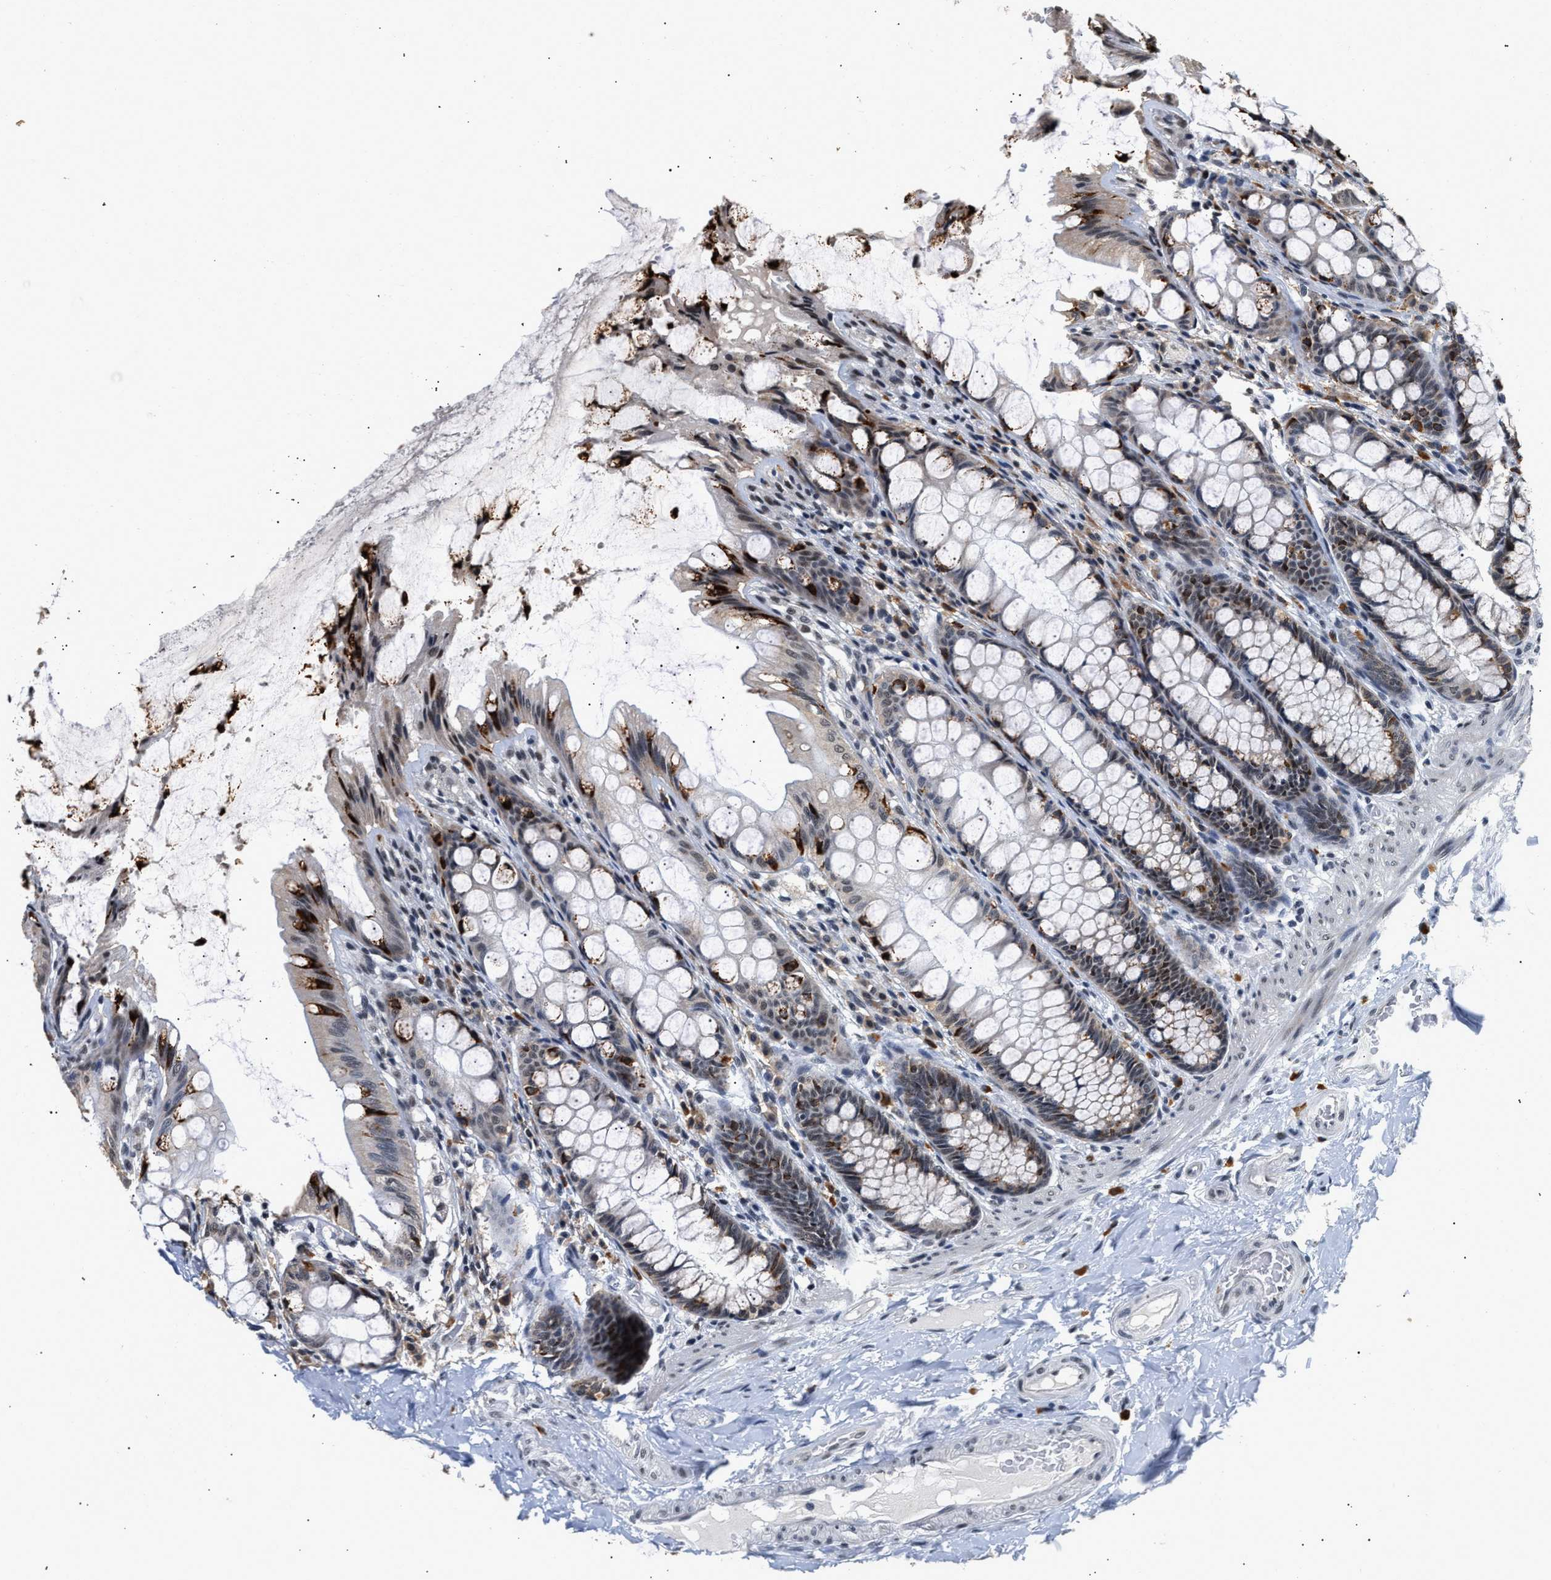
{"staining": {"intensity": "weak", "quantity": "25%-75%", "location": "cytoplasmic/membranous"}, "tissue": "colon", "cell_type": "Endothelial cells", "image_type": "normal", "snomed": [{"axis": "morphology", "description": "Normal tissue, NOS"}, {"axis": "topography", "description": "Colon"}], "caption": "Approximately 25%-75% of endothelial cells in unremarkable human colon exhibit weak cytoplasmic/membranous protein staining as visualized by brown immunohistochemical staining.", "gene": "THOC1", "patient": {"sex": "male", "age": 47}}